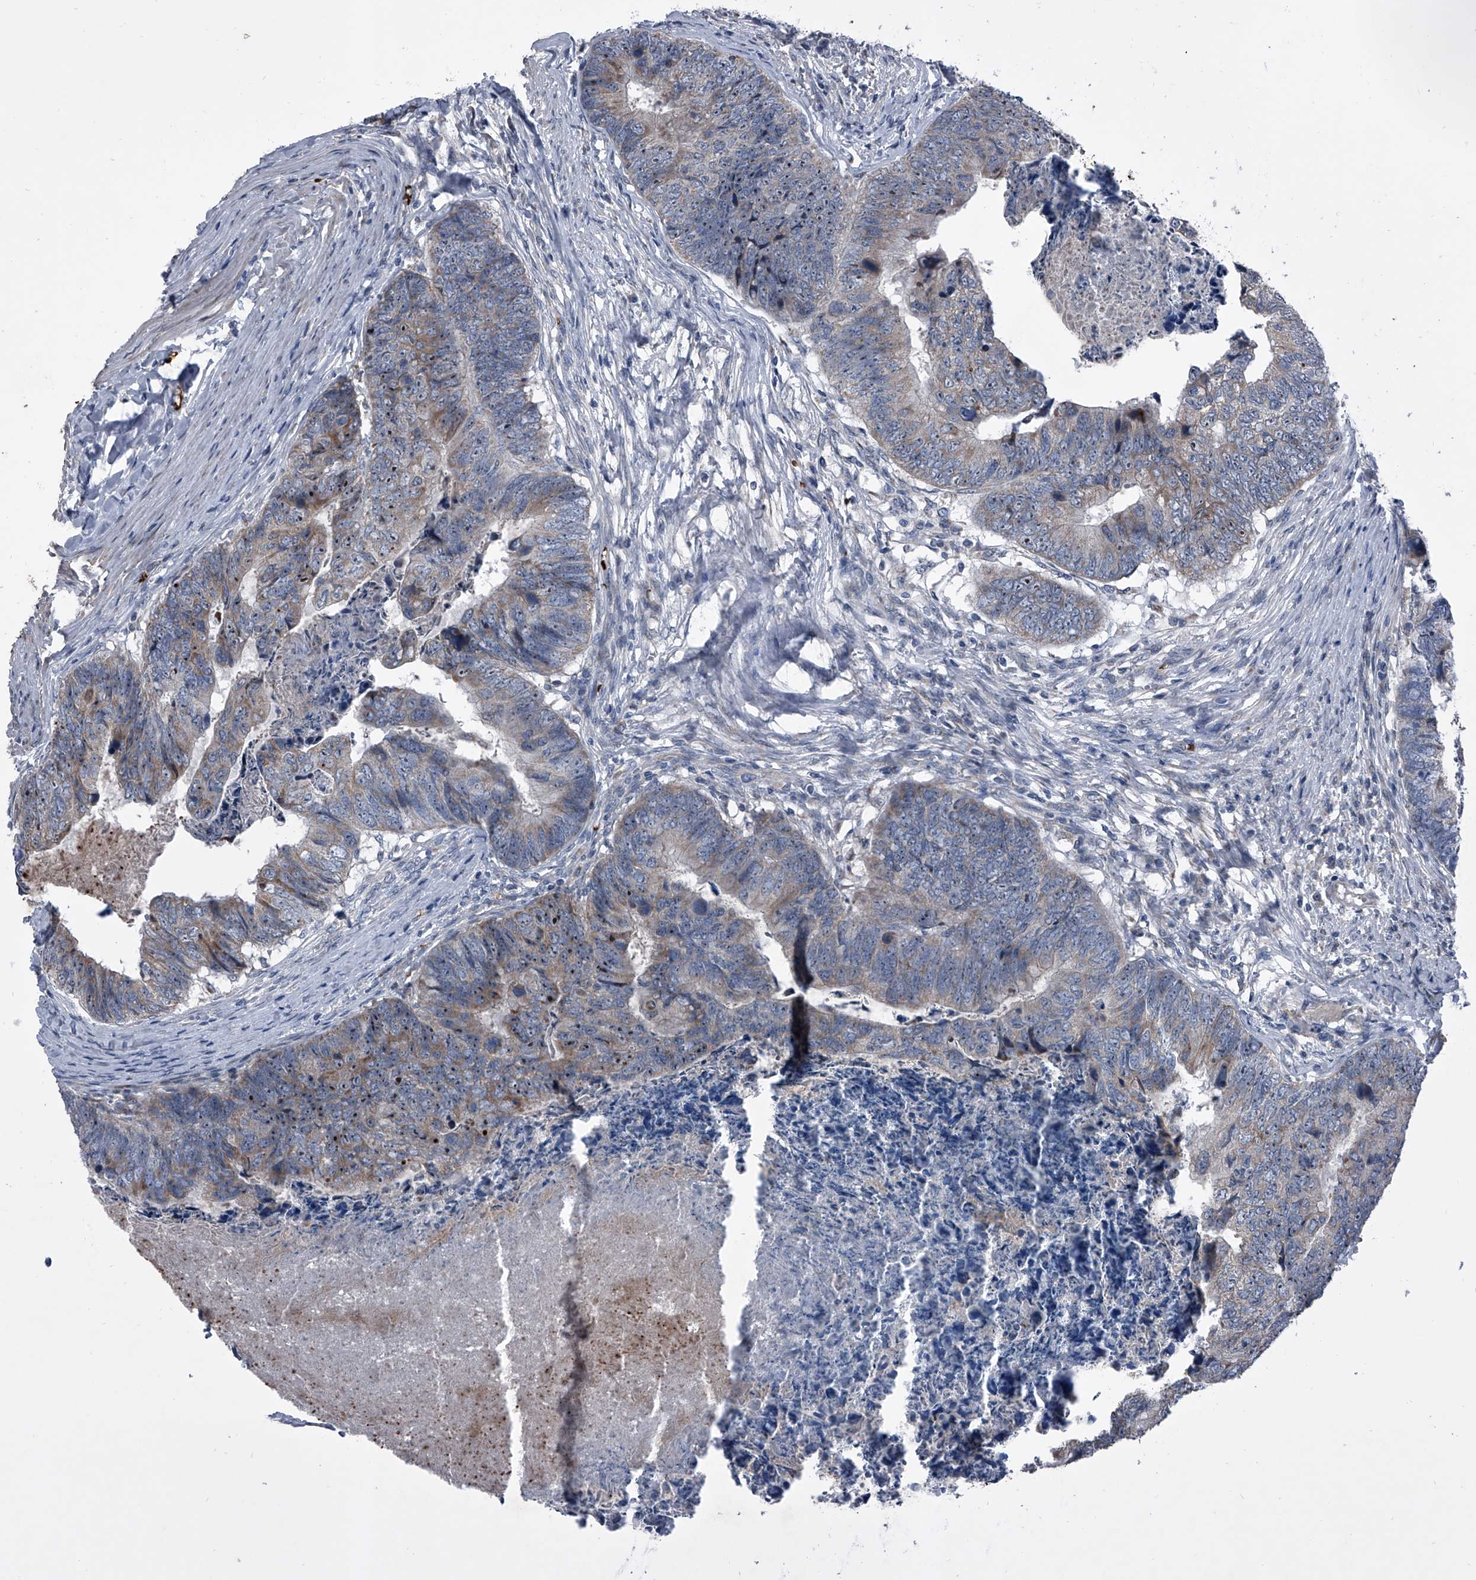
{"staining": {"intensity": "moderate", "quantity": "<25%", "location": "nuclear"}, "tissue": "colorectal cancer", "cell_type": "Tumor cells", "image_type": "cancer", "snomed": [{"axis": "morphology", "description": "Adenocarcinoma, NOS"}, {"axis": "topography", "description": "Colon"}], "caption": "A high-resolution micrograph shows immunohistochemistry staining of adenocarcinoma (colorectal), which reveals moderate nuclear expression in about <25% of tumor cells. (Stains: DAB in brown, nuclei in blue, Microscopy: brightfield microscopy at high magnification).", "gene": "CEP85L", "patient": {"sex": "female", "age": 67}}